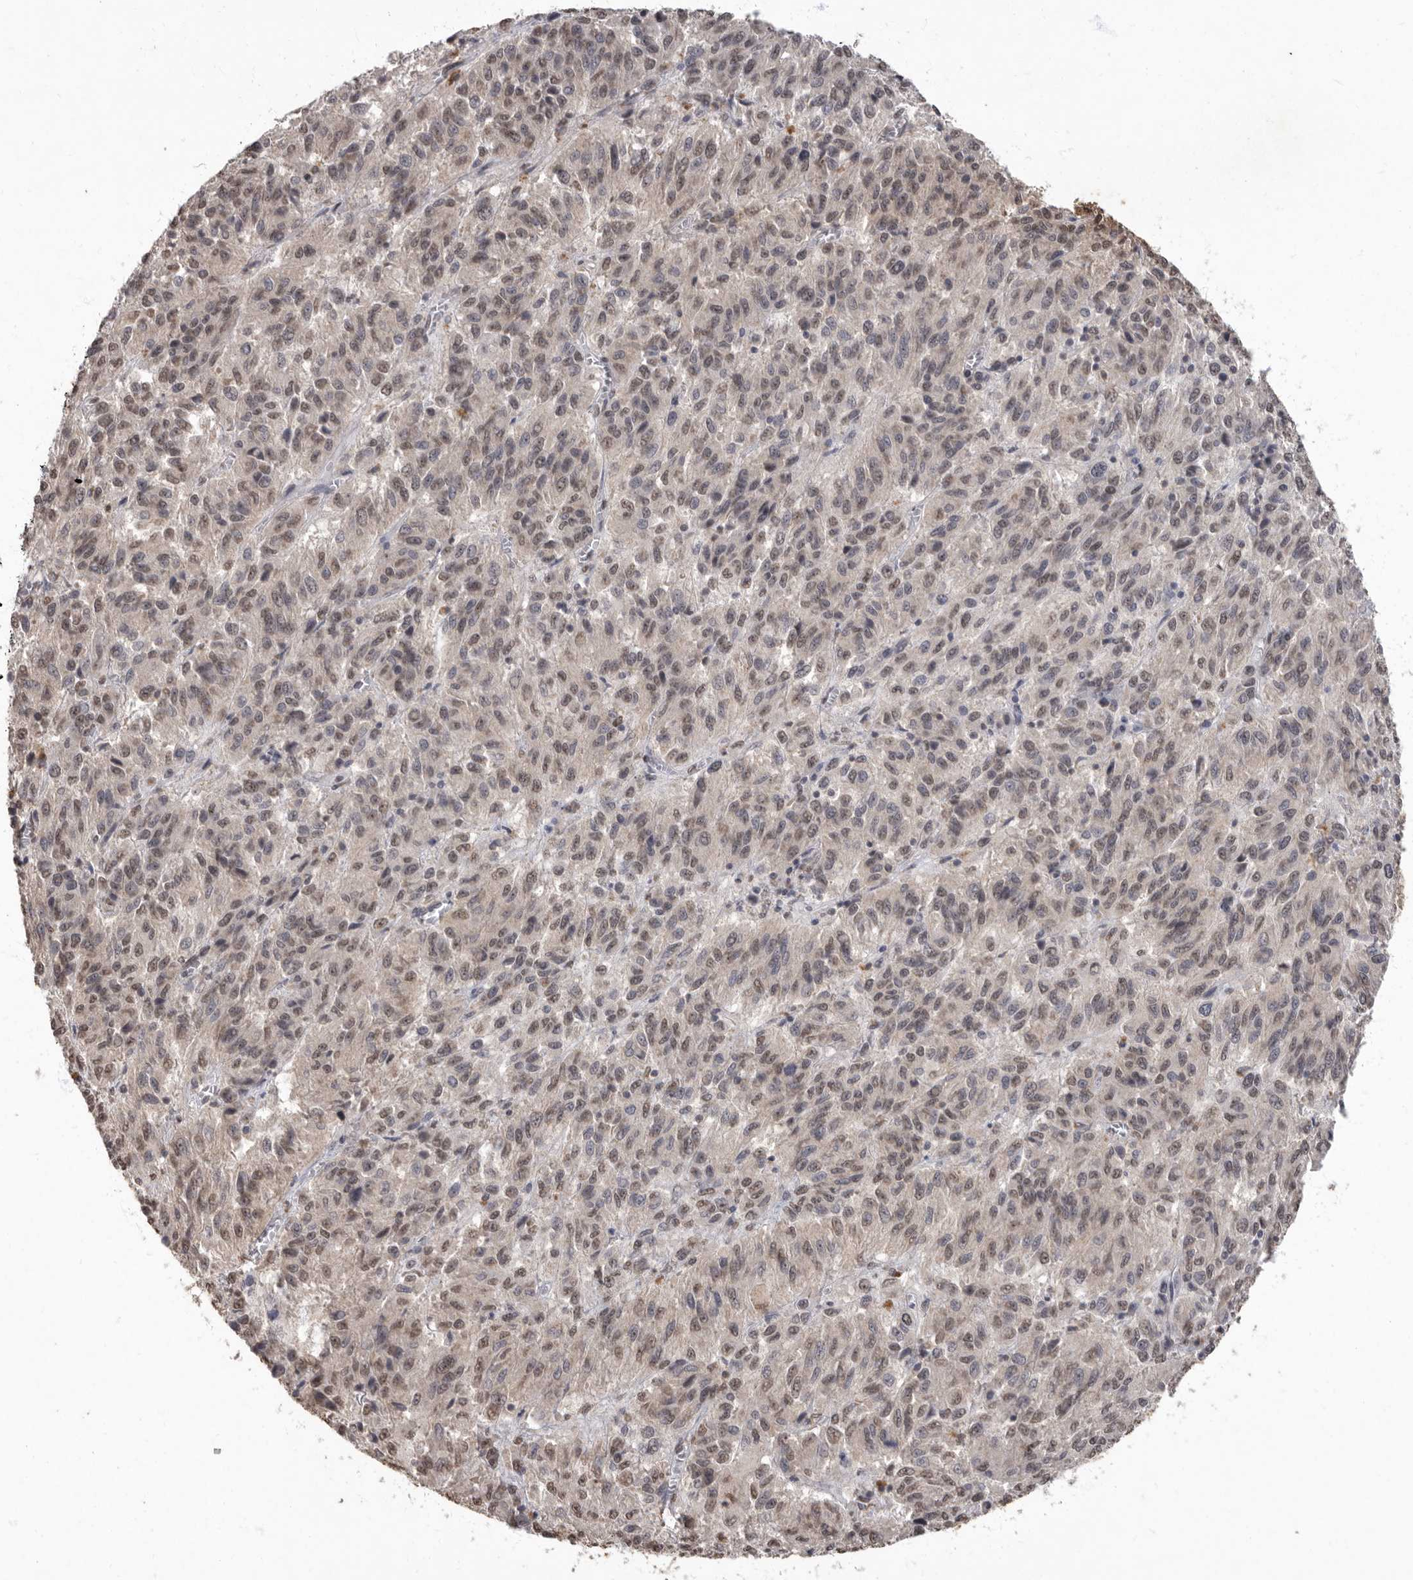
{"staining": {"intensity": "weak", "quantity": "25%-75%", "location": "nuclear"}, "tissue": "melanoma", "cell_type": "Tumor cells", "image_type": "cancer", "snomed": [{"axis": "morphology", "description": "Malignant melanoma, Metastatic site"}, {"axis": "topography", "description": "Lung"}], "caption": "Immunohistochemical staining of human melanoma reveals weak nuclear protein expression in approximately 25%-75% of tumor cells.", "gene": "NBL1", "patient": {"sex": "male", "age": 64}}